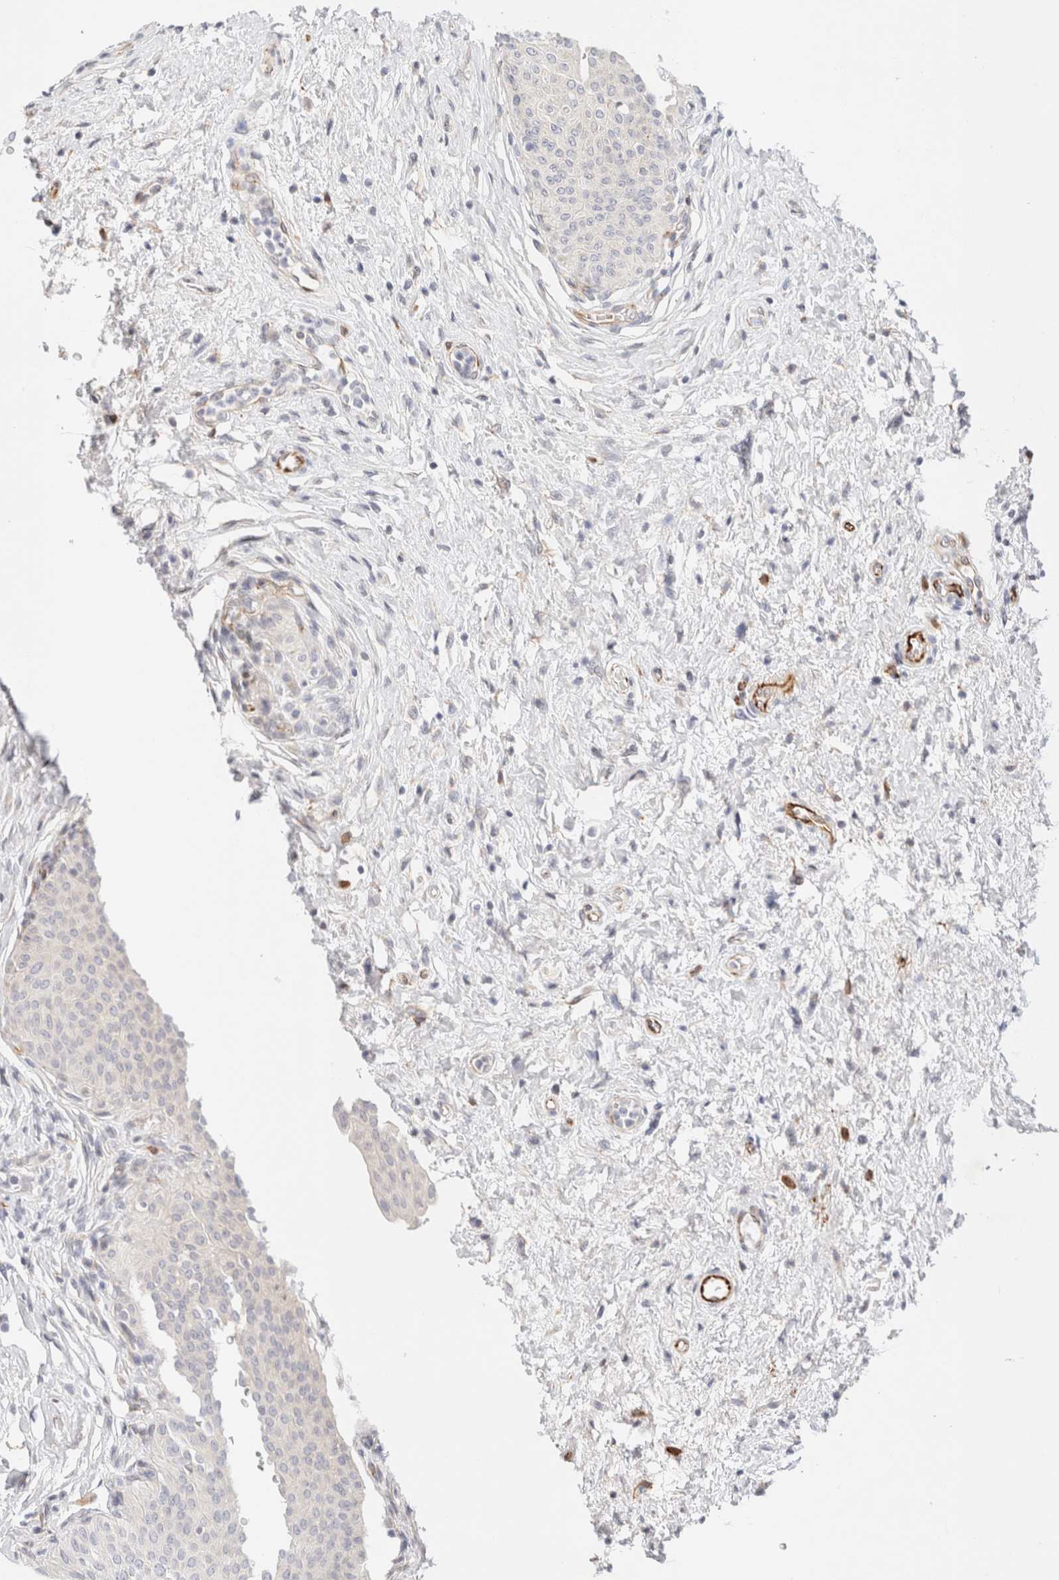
{"staining": {"intensity": "negative", "quantity": "none", "location": "none"}, "tissue": "urinary bladder", "cell_type": "Urothelial cells", "image_type": "normal", "snomed": [{"axis": "morphology", "description": "Normal tissue, NOS"}, {"axis": "topography", "description": "Urinary bladder"}], "caption": "The immunohistochemistry histopathology image has no significant staining in urothelial cells of urinary bladder. (DAB (3,3'-diaminobenzidine) immunohistochemistry (IHC) visualized using brightfield microscopy, high magnification).", "gene": "SLC25A48", "patient": {"sex": "male", "age": 46}}